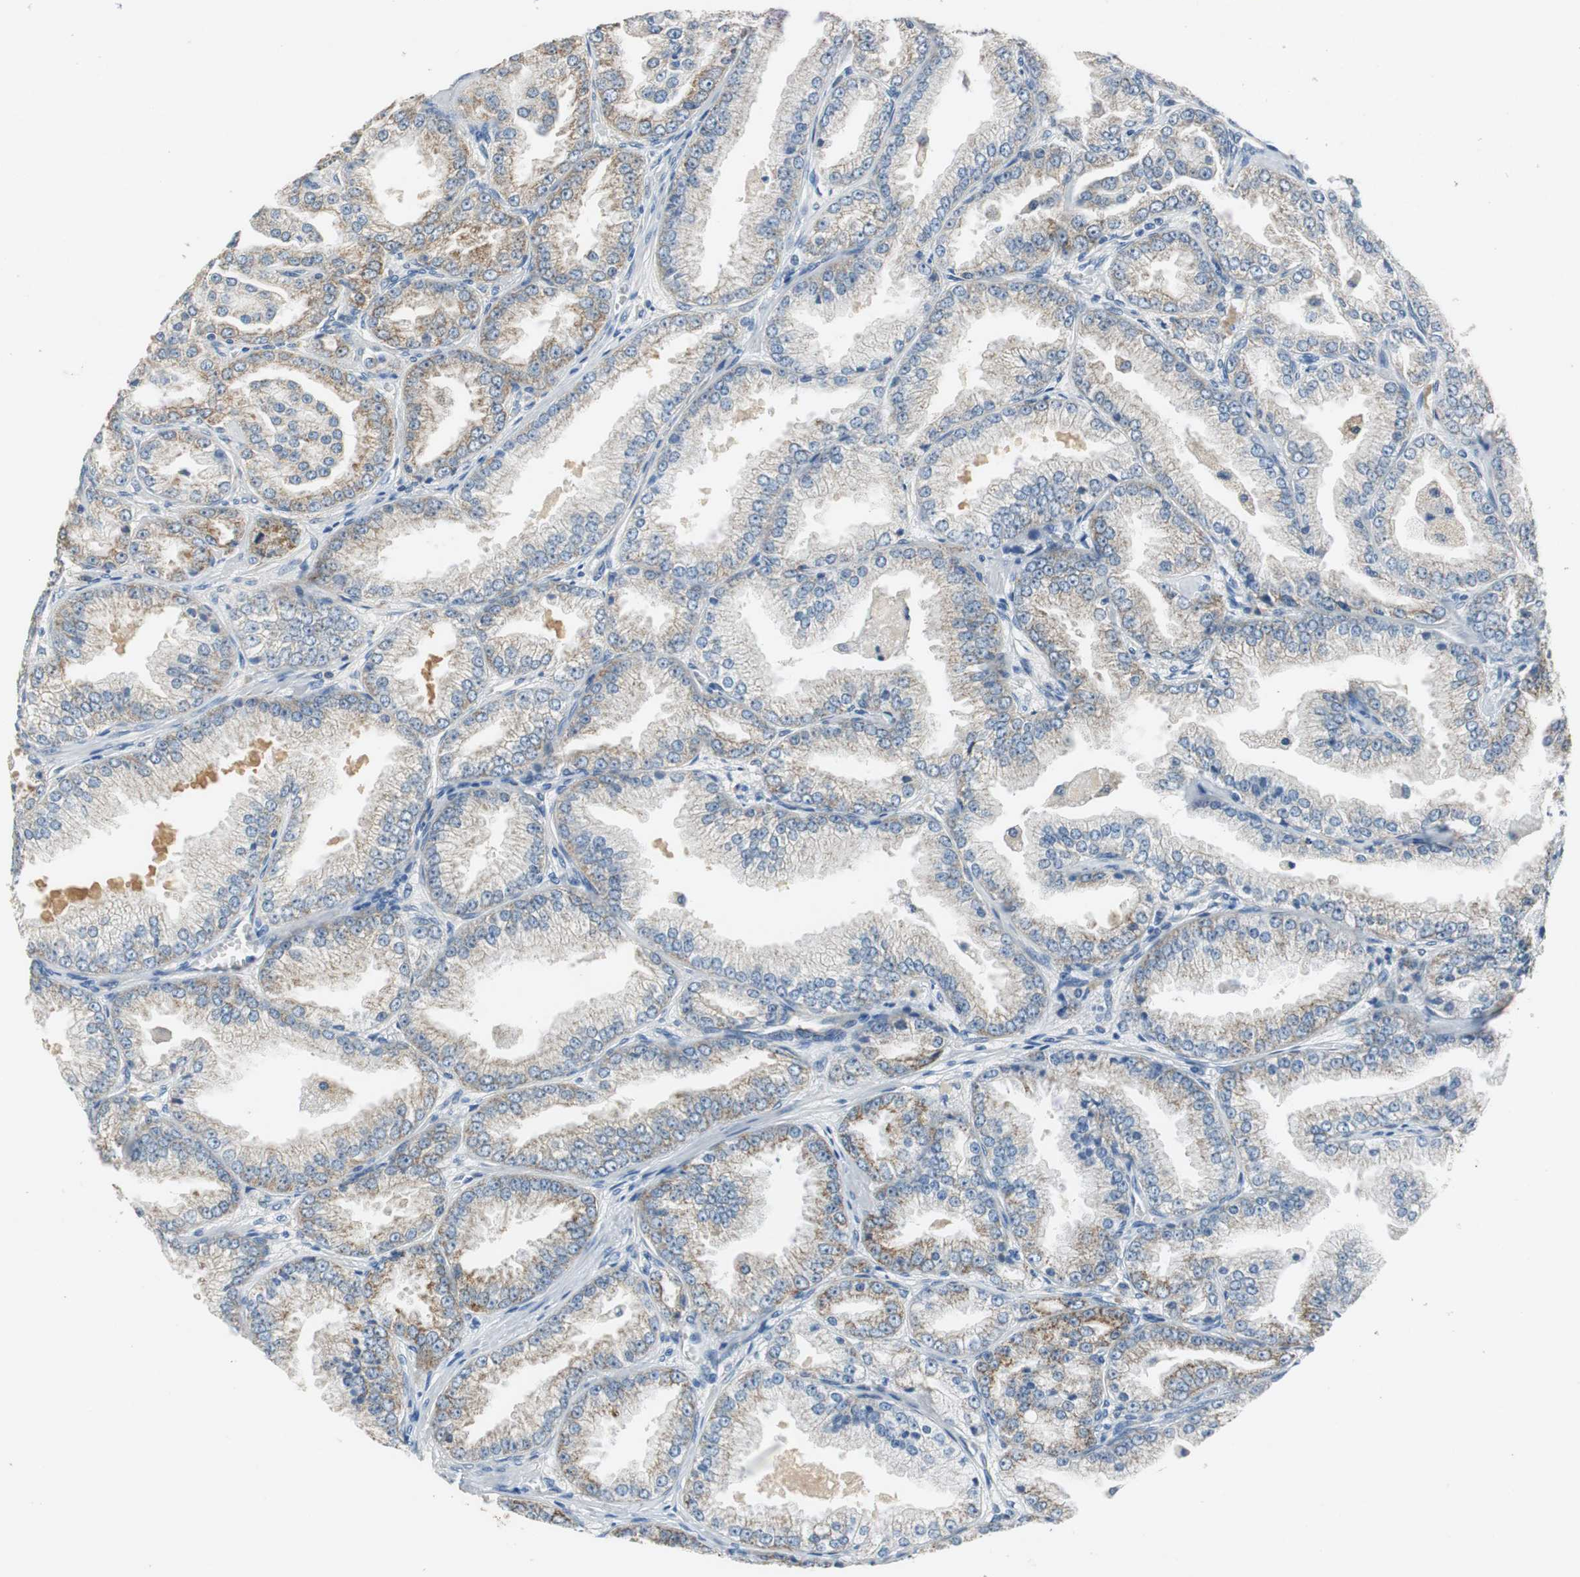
{"staining": {"intensity": "moderate", "quantity": "<25%", "location": "cytoplasmic/membranous"}, "tissue": "prostate cancer", "cell_type": "Tumor cells", "image_type": "cancer", "snomed": [{"axis": "morphology", "description": "Adenocarcinoma, High grade"}, {"axis": "topography", "description": "Prostate"}], "caption": "Immunohistochemistry (DAB) staining of human prostate adenocarcinoma (high-grade) reveals moderate cytoplasmic/membranous protein positivity in about <25% of tumor cells.", "gene": "ALDH4A1", "patient": {"sex": "male", "age": 61}}